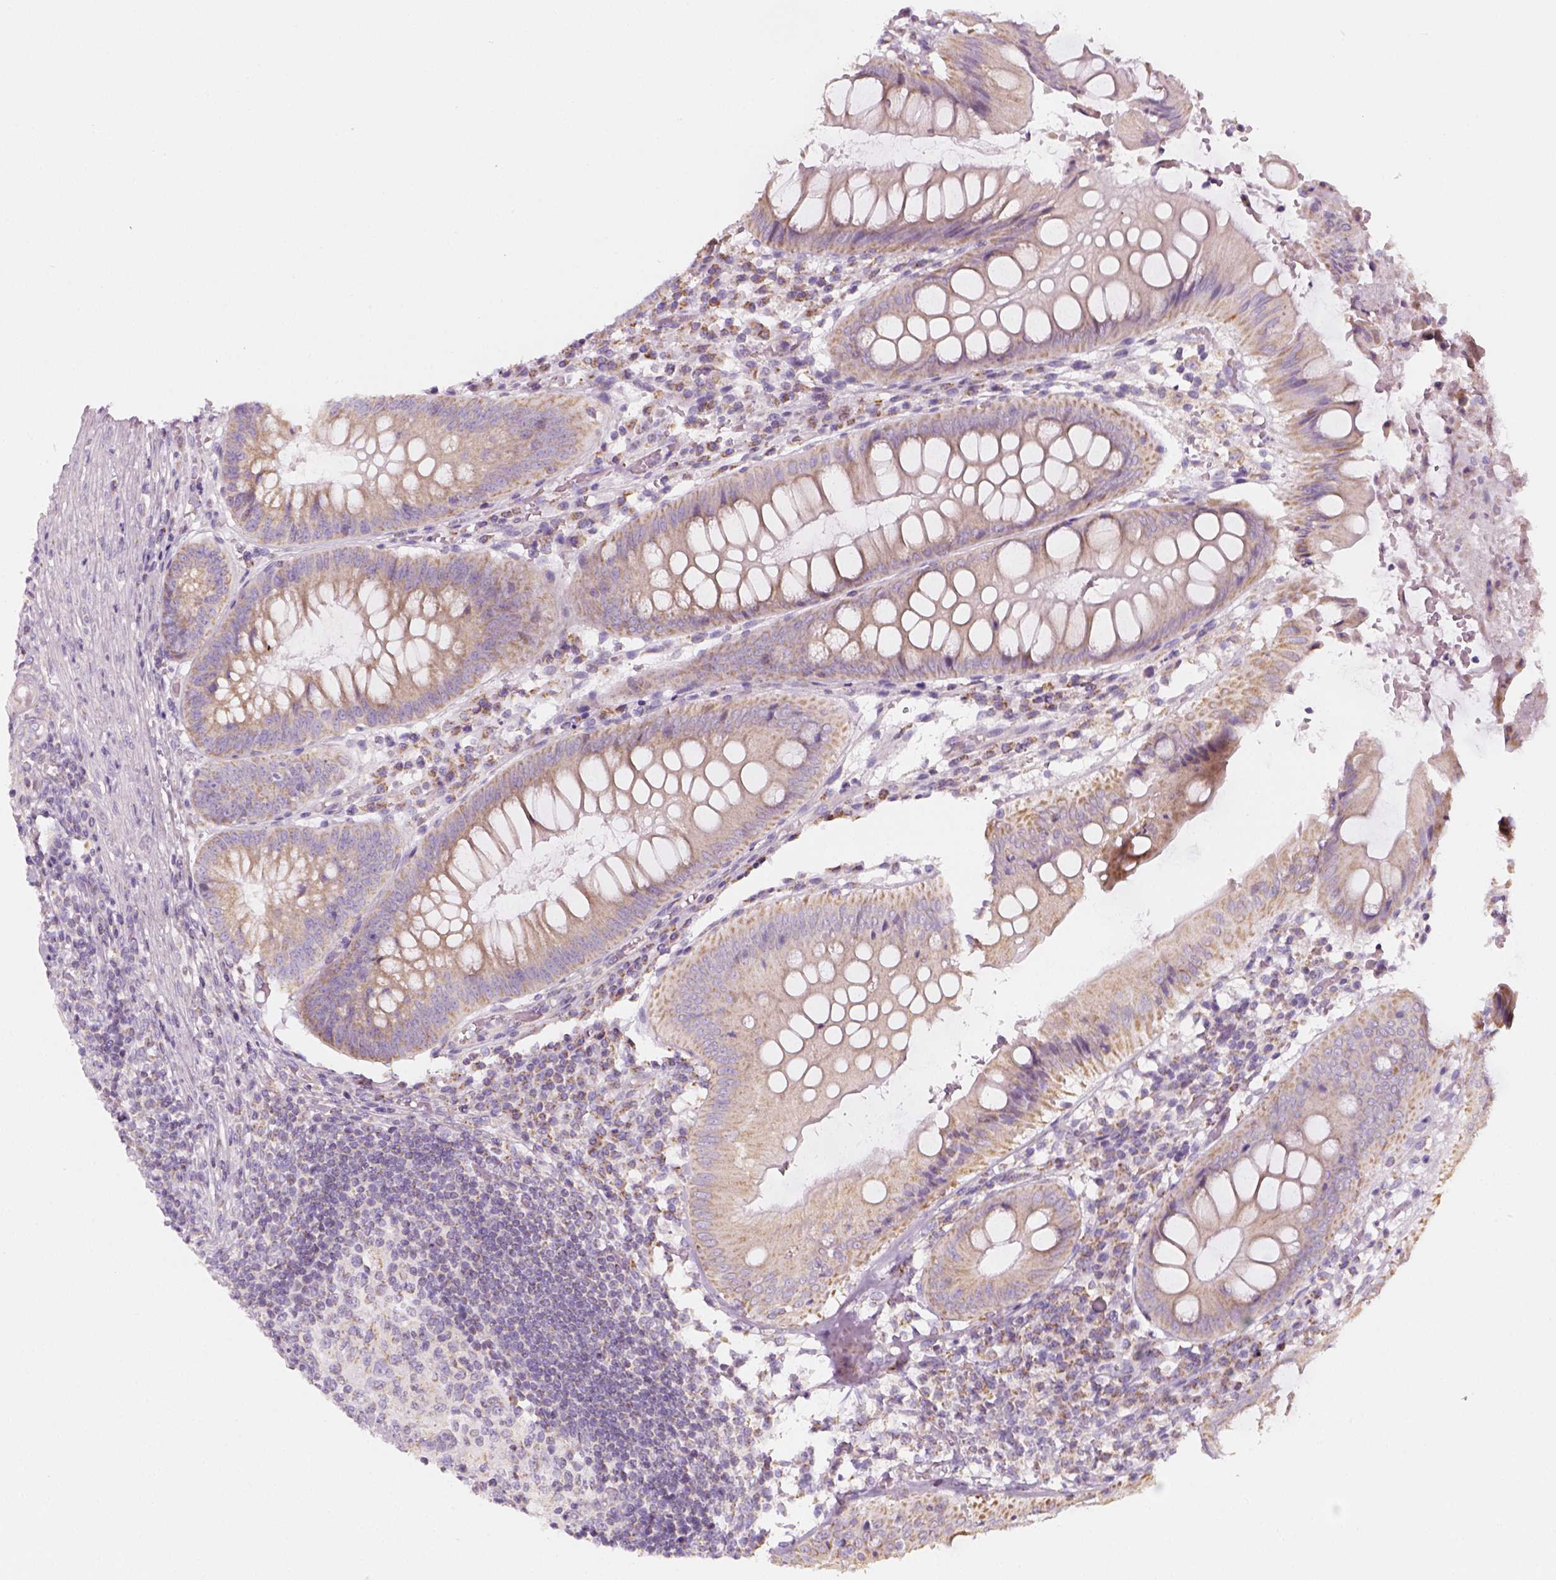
{"staining": {"intensity": "weak", "quantity": ">75%", "location": "cytoplasmic/membranous"}, "tissue": "appendix", "cell_type": "Glandular cells", "image_type": "normal", "snomed": [{"axis": "morphology", "description": "Normal tissue, NOS"}, {"axis": "morphology", "description": "Inflammation, NOS"}, {"axis": "topography", "description": "Appendix"}], "caption": "Weak cytoplasmic/membranous protein staining is present in about >75% of glandular cells in appendix. (Stains: DAB in brown, nuclei in blue, Microscopy: brightfield microscopy at high magnification).", "gene": "AWAT2", "patient": {"sex": "male", "age": 16}}